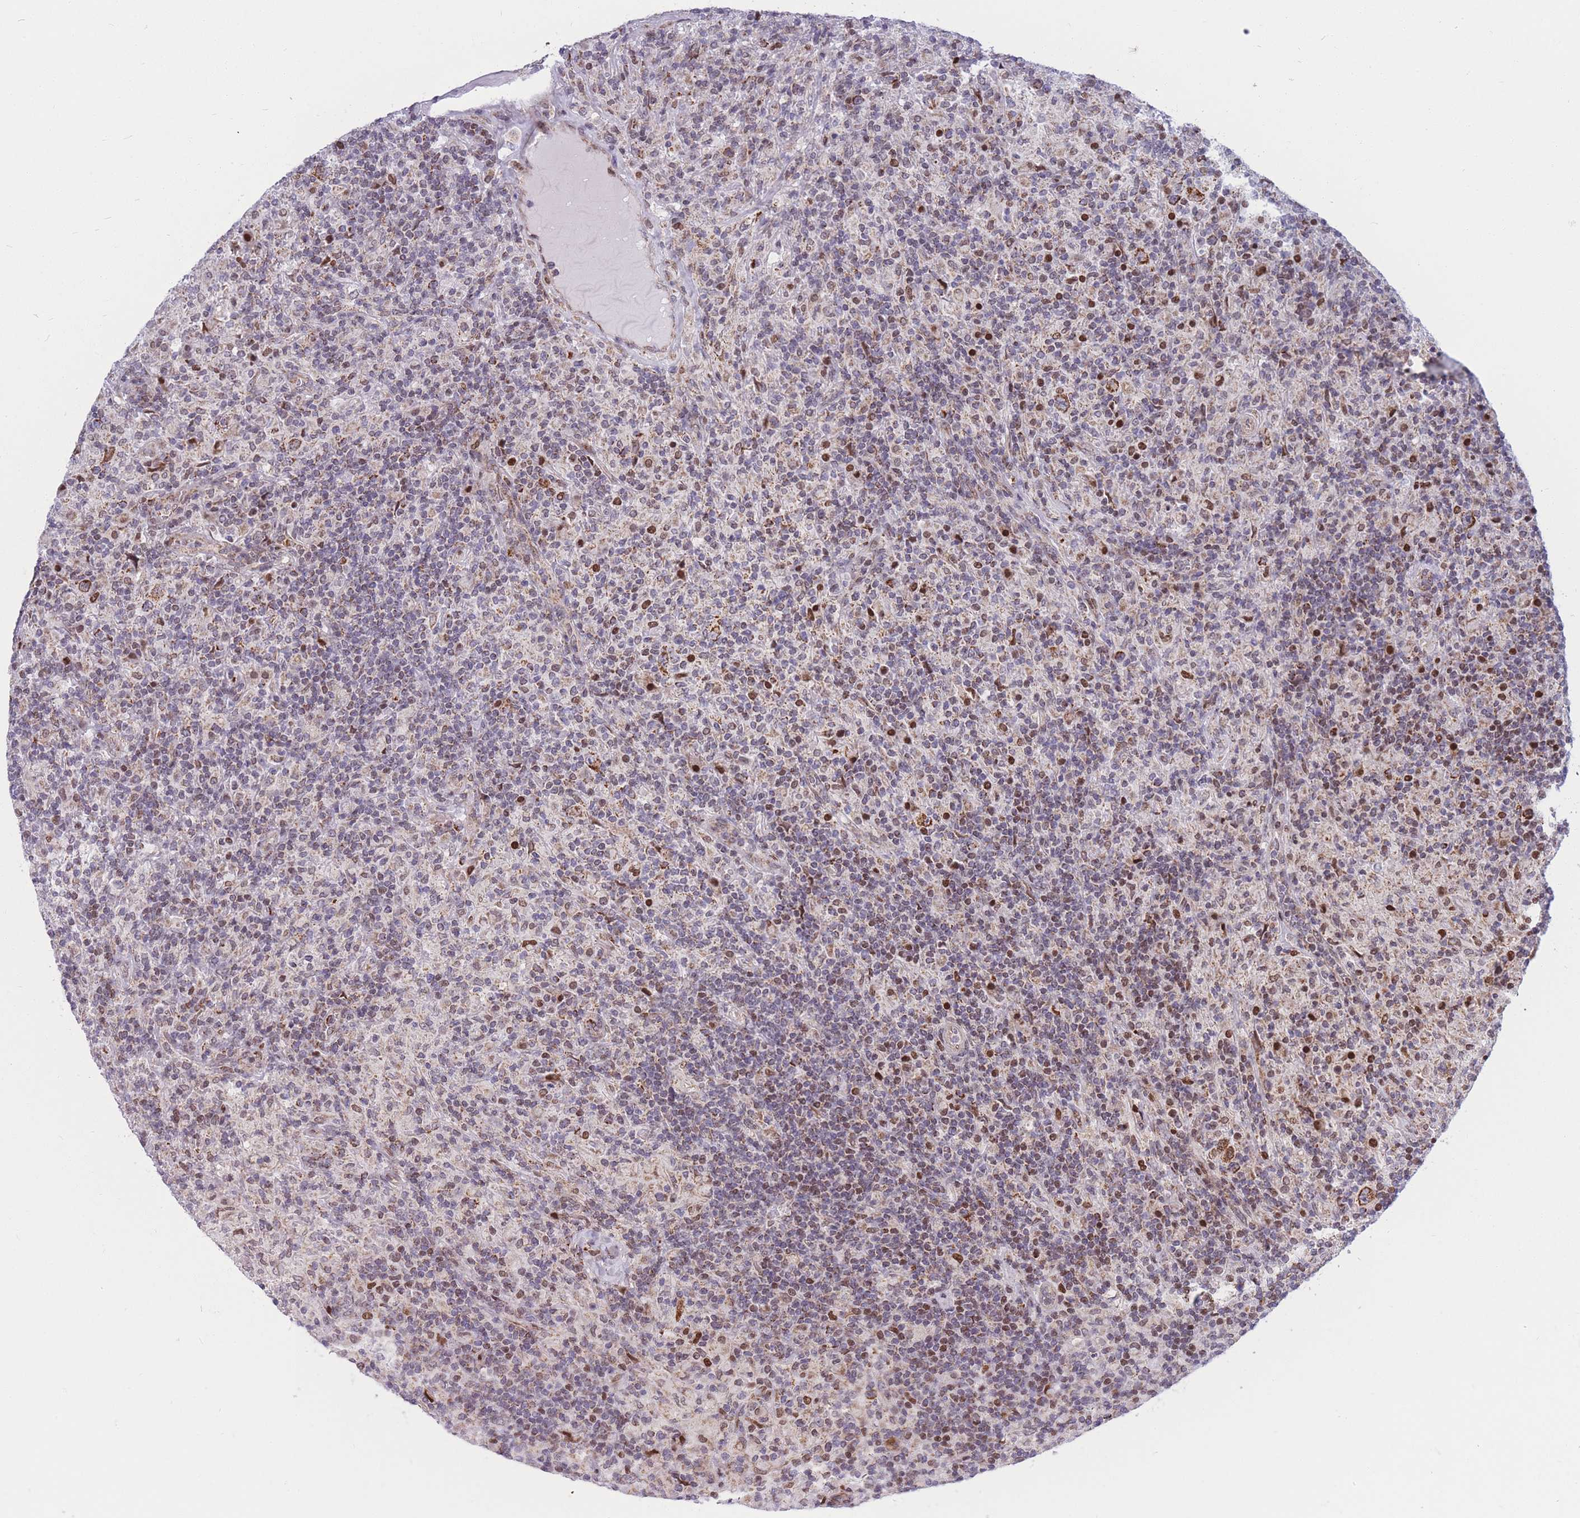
{"staining": {"intensity": "strong", "quantity": ">75%", "location": "cytoplasmic/membranous"}, "tissue": "lymphoma", "cell_type": "Tumor cells", "image_type": "cancer", "snomed": [{"axis": "morphology", "description": "Hodgkin's disease, NOS"}, {"axis": "topography", "description": "Lymph node"}], "caption": "Immunohistochemical staining of human lymphoma displays high levels of strong cytoplasmic/membranous expression in approximately >75% of tumor cells. The protein is shown in brown color, while the nuclei are stained blue.", "gene": "MOB4", "patient": {"sex": "male", "age": 70}}